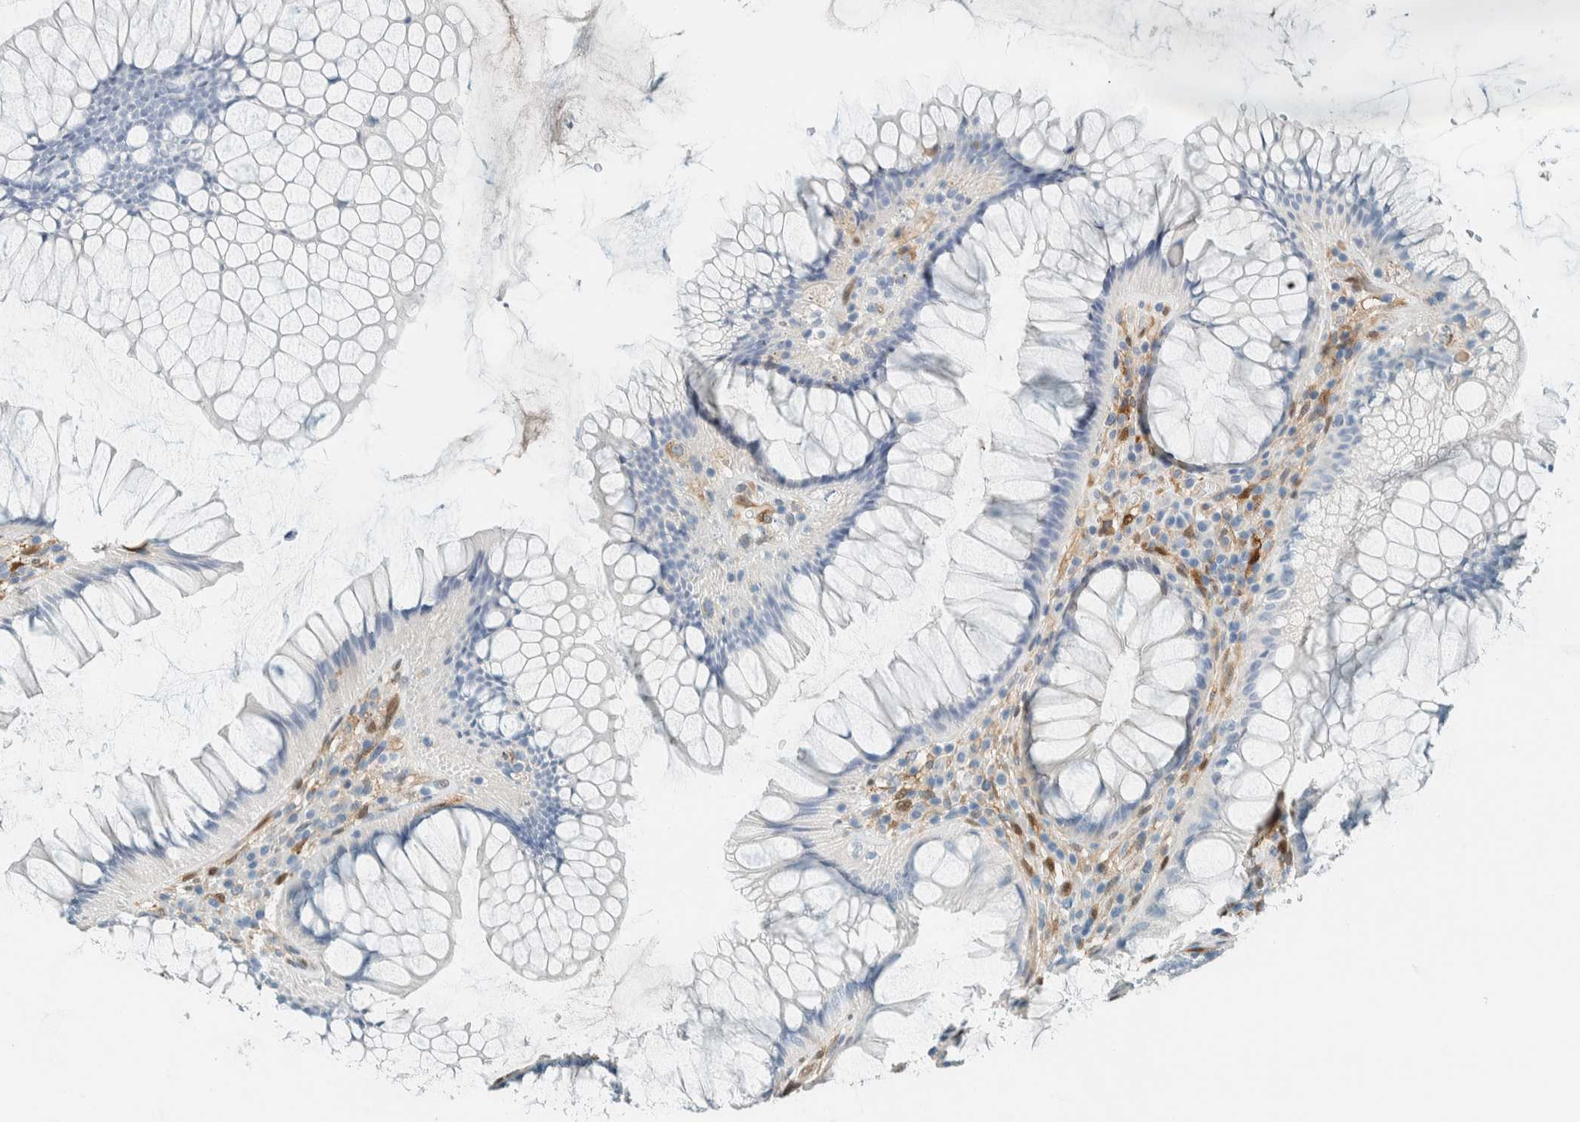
{"staining": {"intensity": "negative", "quantity": "none", "location": "none"}, "tissue": "rectum", "cell_type": "Glandular cells", "image_type": "normal", "snomed": [{"axis": "morphology", "description": "Normal tissue, NOS"}, {"axis": "topography", "description": "Rectum"}], "caption": "Immunohistochemistry (IHC) of unremarkable rectum shows no expression in glandular cells.", "gene": "NXN", "patient": {"sex": "male", "age": 51}}